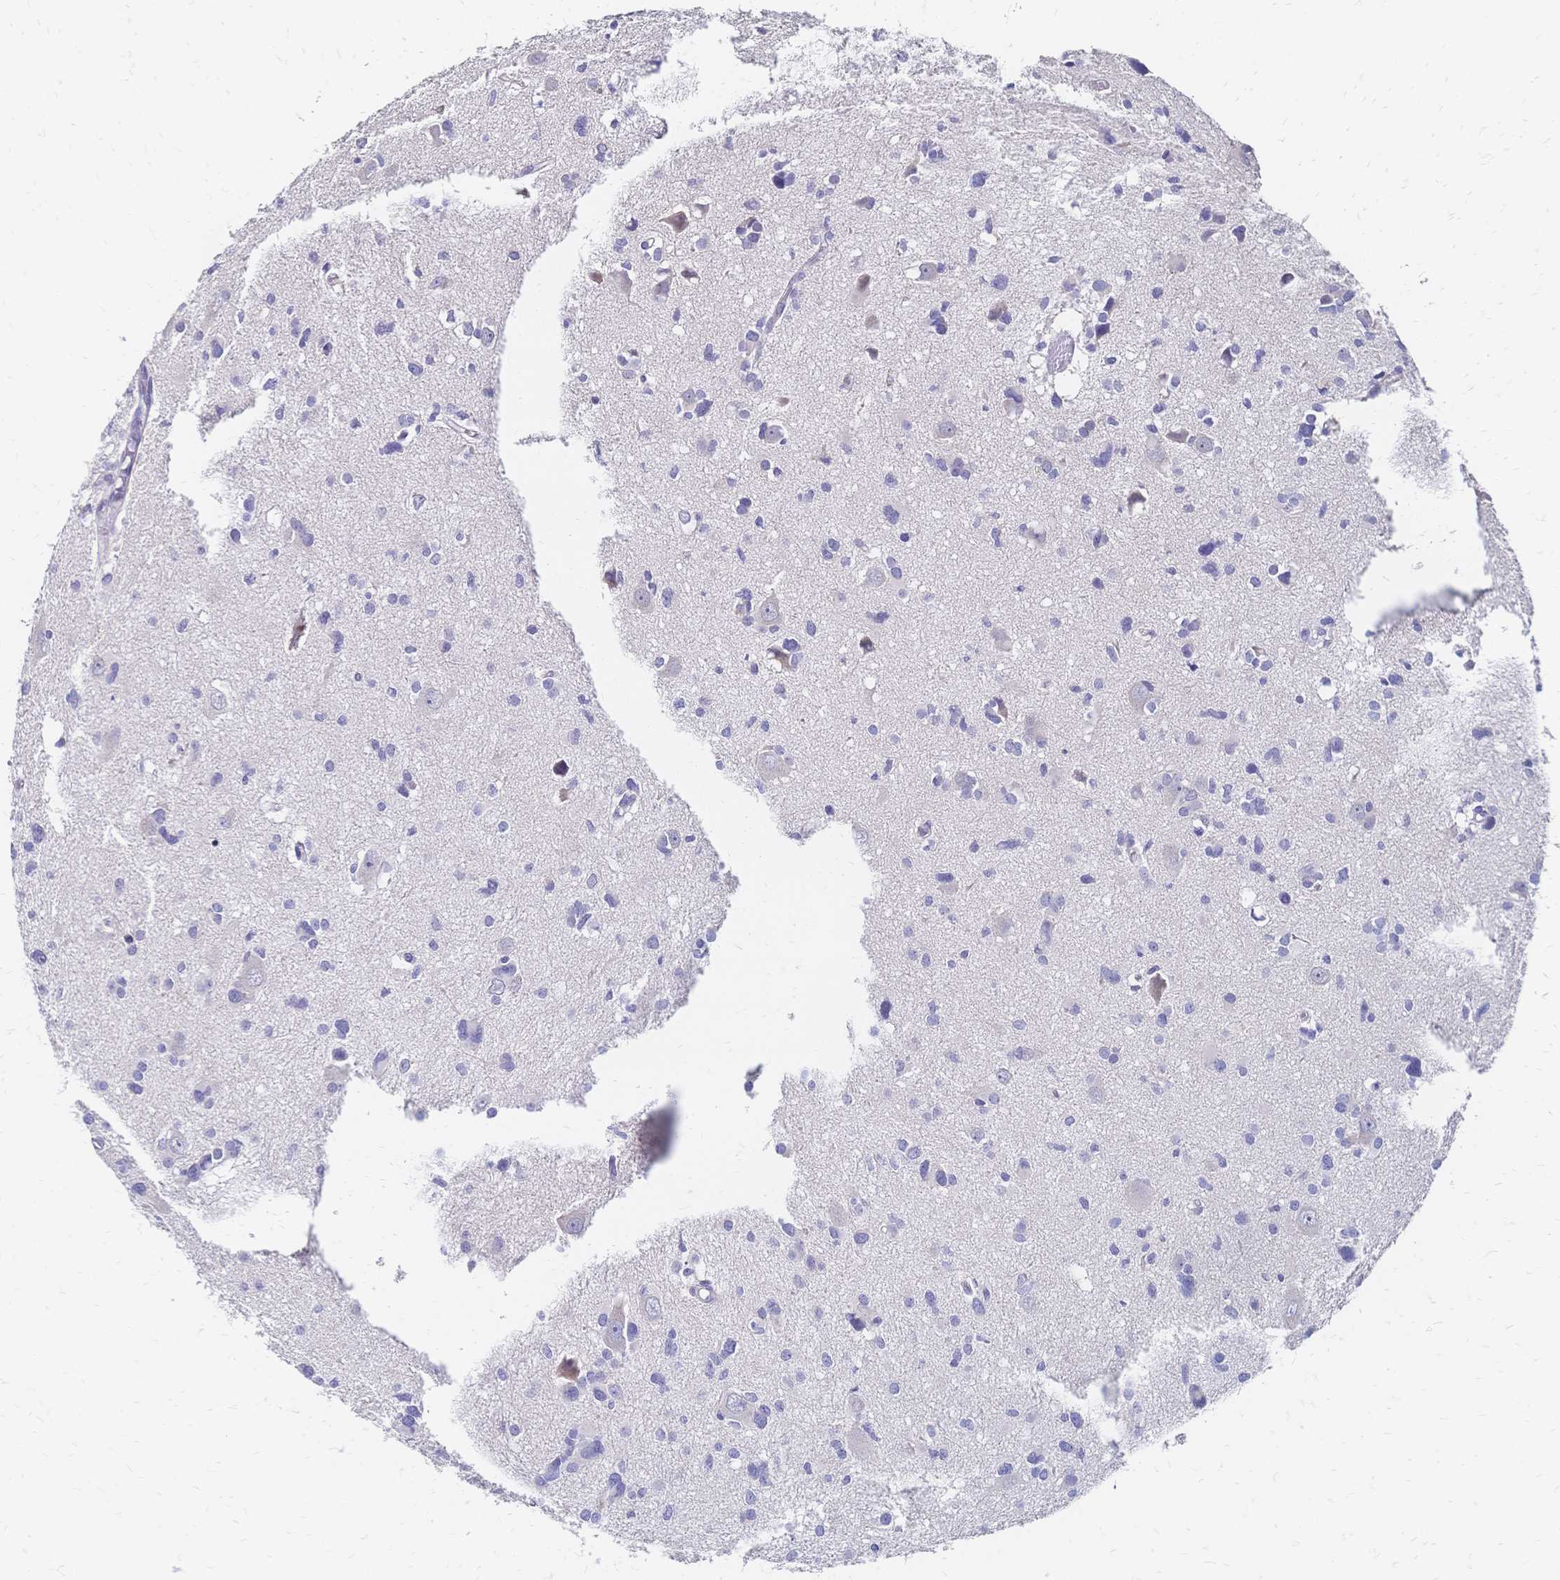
{"staining": {"intensity": "negative", "quantity": "none", "location": "none"}, "tissue": "glioma", "cell_type": "Tumor cells", "image_type": "cancer", "snomed": [{"axis": "morphology", "description": "Glioma, malignant, High grade"}, {"axis": "topography", "description": "Brain"}], "caption": "Immunohistochemistry of high-grade glioma (malignant) reveals no positivity in tumor cells.", "gene": "DTNB", "patient": {"sex": "male", "age": 23}}